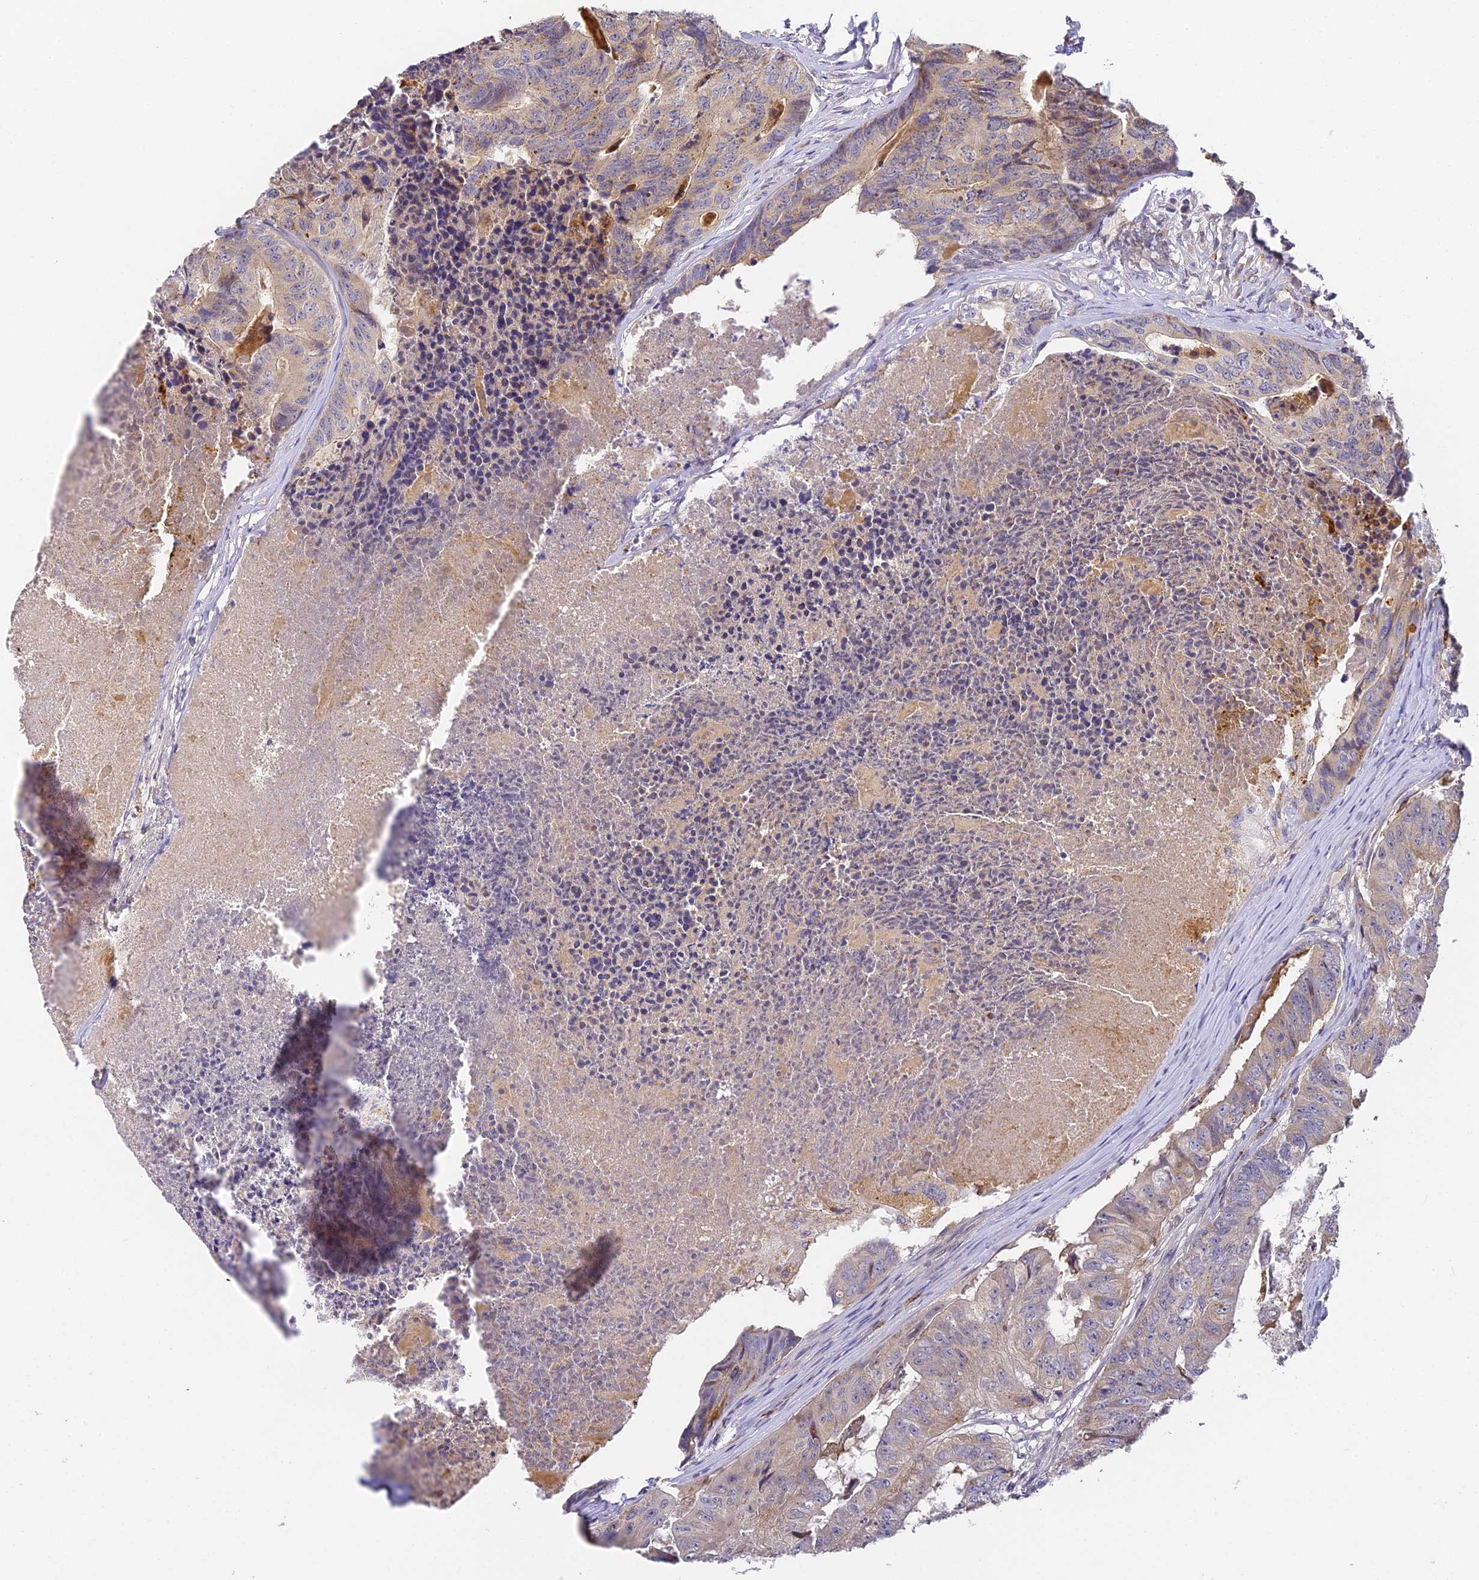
{"staining": {"intensity": "weak", "quantity": "25%-75%", "location": "cytoplasmic/membranous"}, "tissue": "colorectal cancer", "cell_type": "Tumor cells", "image_type": "cancer", "snomed": [{"axis": "morphology", "description": "Adenocarcinoma, NOS"}, {"axis": "topography", "description": "Colon"}], "caption": "A low amount of weak cytoplasmic/membranous expression is appreciated in approximately 25%-75% of tumor cells in colorectal cancer (adenocarcinoma) tissue. The staining was performed using DAB (3,3'-diaminobenzidine) to visualize the protein expression in brown, while the nuclei were stained in blue with hematoxylin (Magnification: 20x).", "gene": "DNAAF10", "patient": {"sex": "female", "age": 67}}